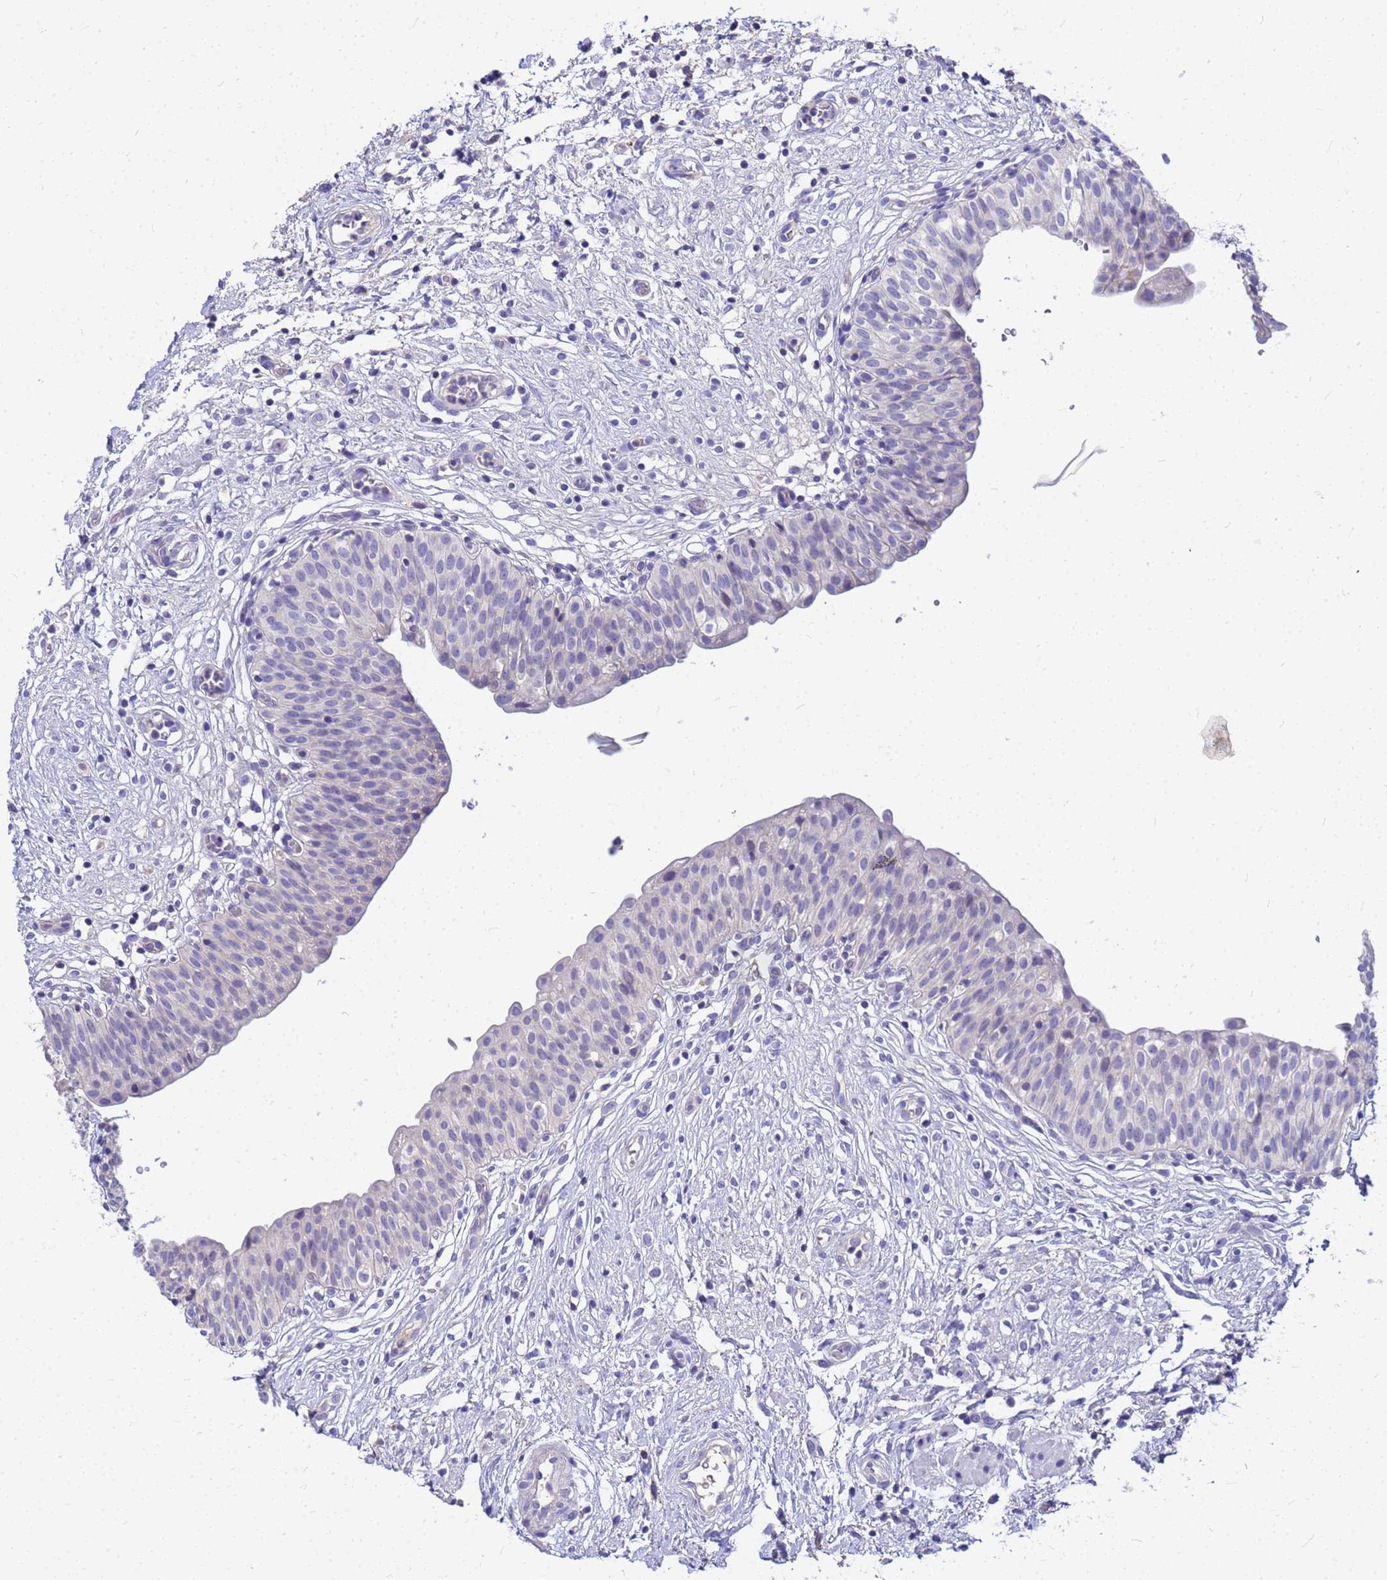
{"staining": {"intensity": "negative", "quantity": "none", "location": "none"}, "tissue": "urinary bladder", "cell_type": "Urothelial cells", "image_type": "normal", "snomed": [{"axis": "morphology", "description": "Normal tissue, NOS"}, {"axis": "topography", "description": "Urinary bladder"}], "caption": "Urothelial cells show no significant positivity in unremarkable urinary bladder. Nuclei are stained in blue.", "gene": "DPRX", "patient": {"sex": "male", "age": 55}}